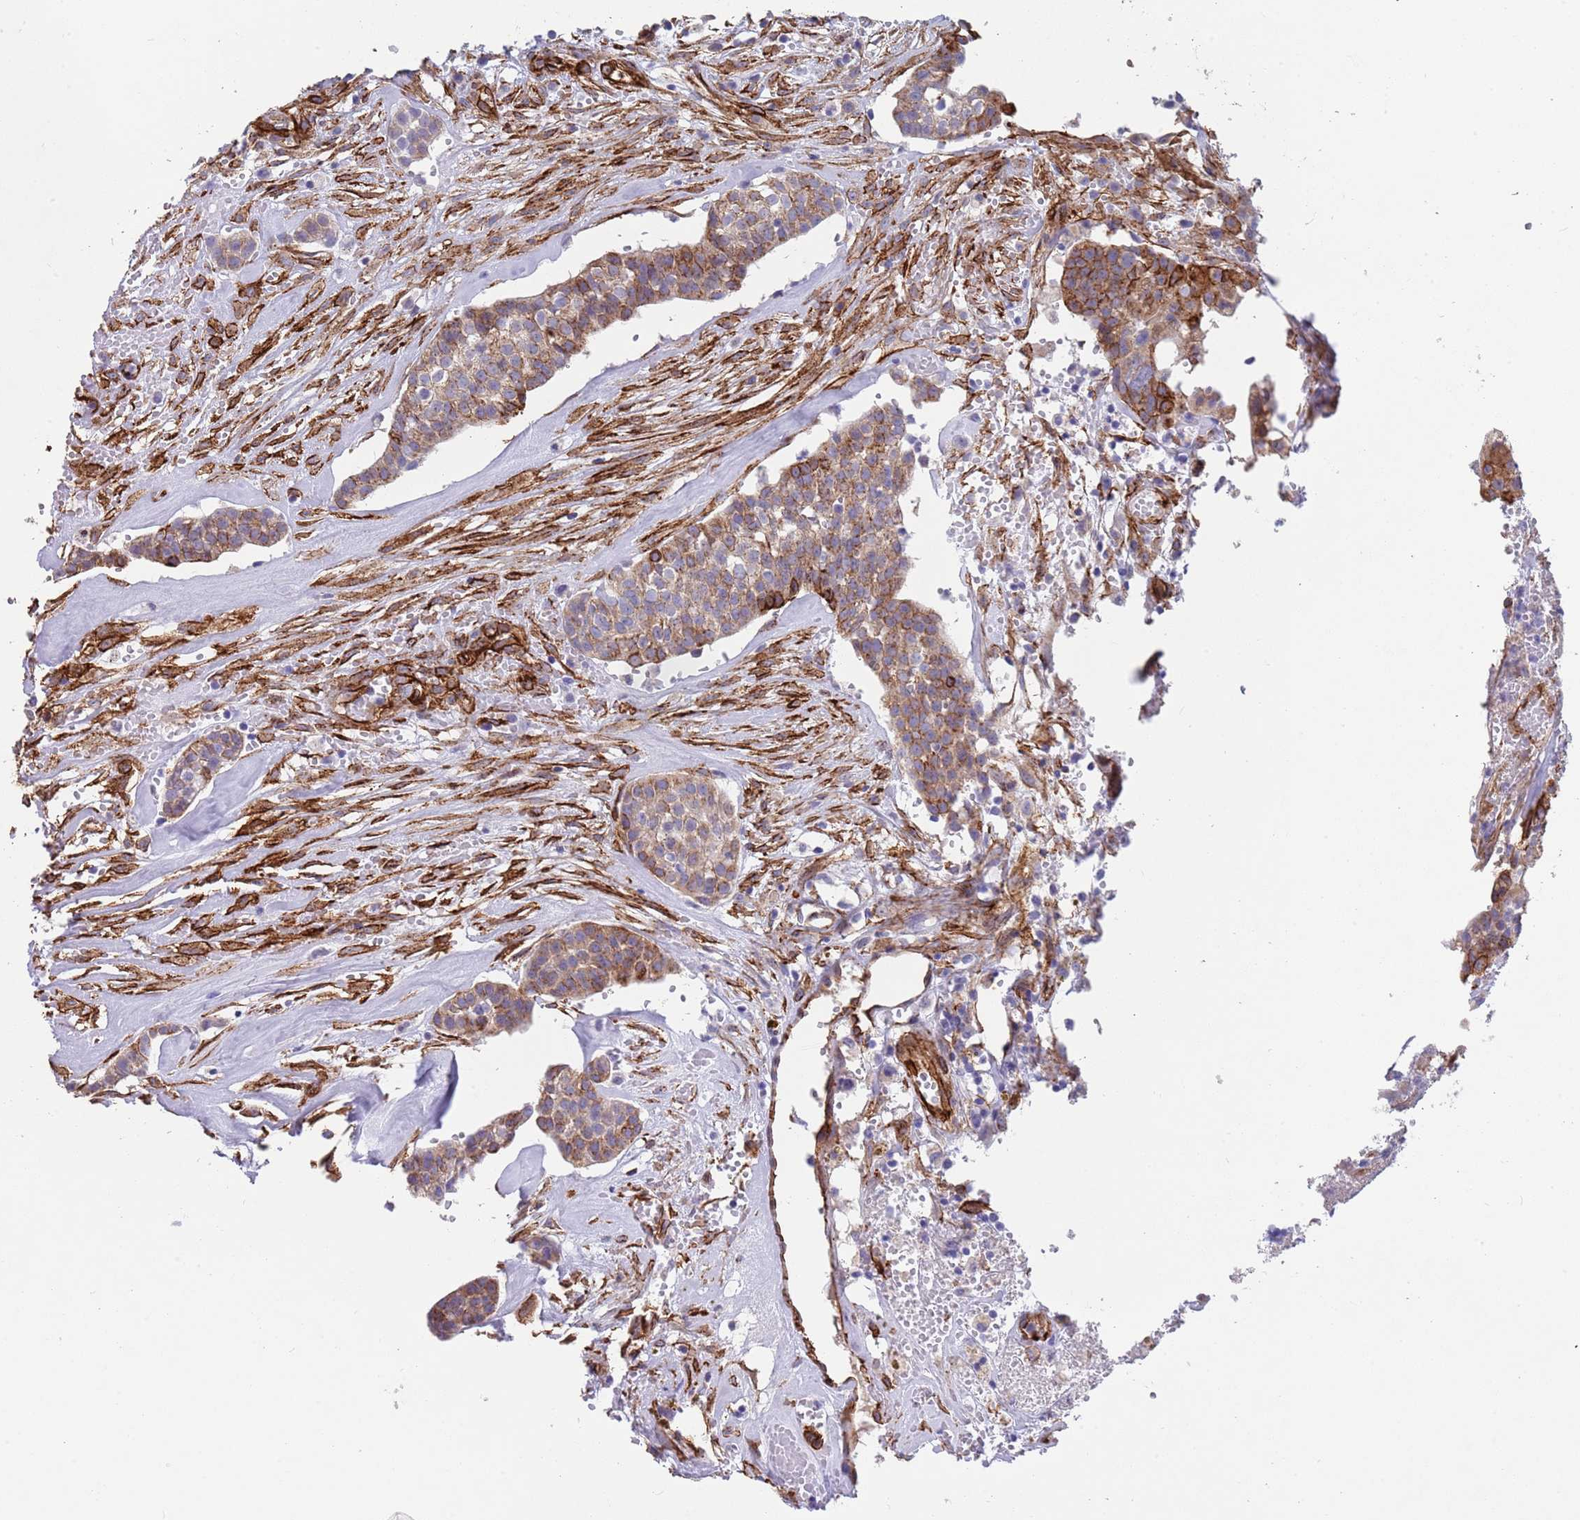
{"staining": {"intensity": "moderate", "quantity": ">75%", "location": "cytoplasmic/membranous"}, "tissue": "head and neck cancer", "cell_type": "Tumor cells", "image_type": "cancer", "snomed": [{"axis": "morphology", "description": "Adenocarcinoma, NOS"}, {"axis": "topography", "description": "Head-Neck"}], "caption": "Immunohistochemistry of head and neck cancer displays medium levels of moderate cytoplasmic/membranous expression in about >75% of tumor cells.", "gene": "CAV2", "patient": {"sex": "male", "age": 81}}